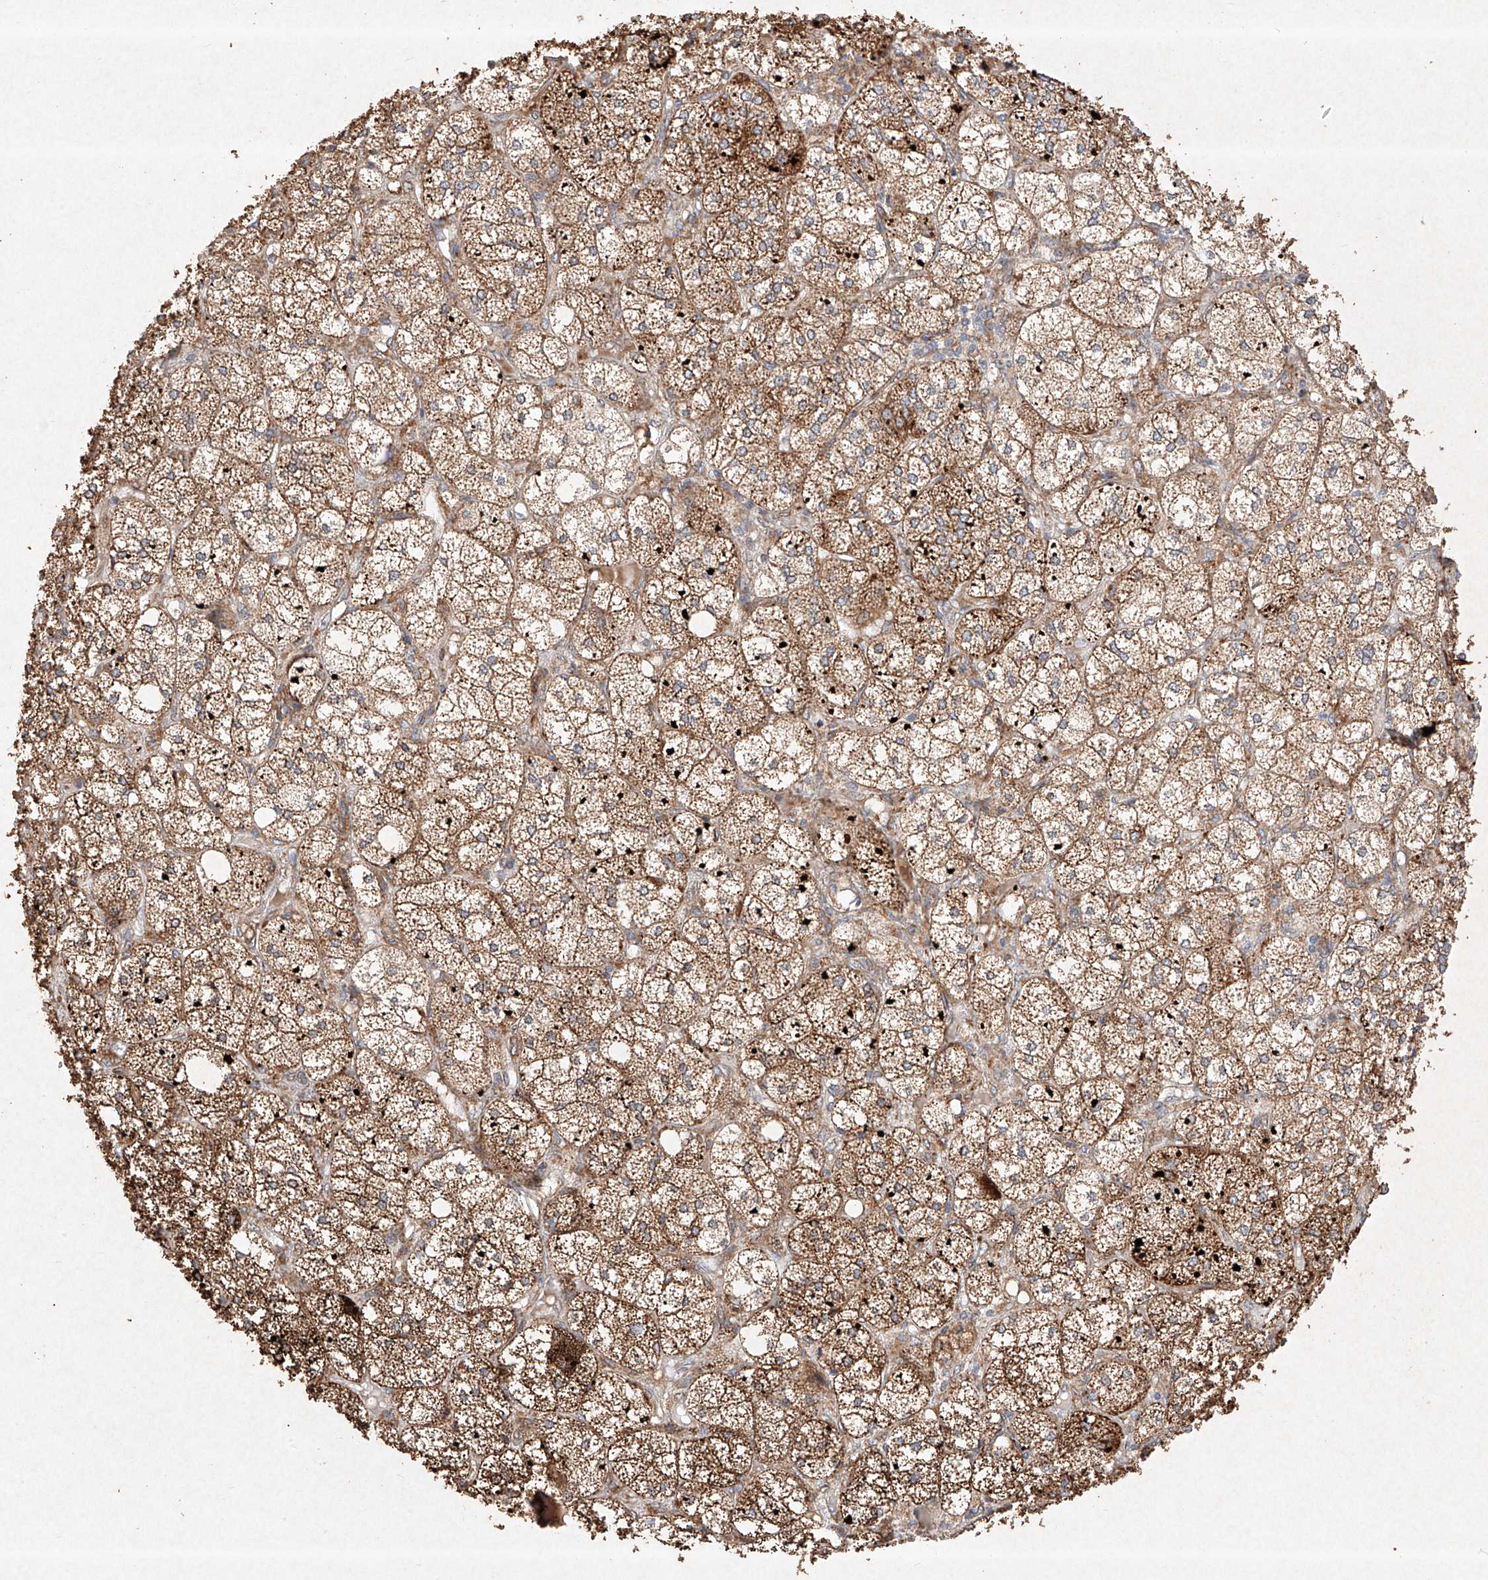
{"staining": {"intensity": "strong", "quantity": ">75%", "location": "cytoplasmic/membranous"}, "tissue": "adrenal gland", "cell_type": "Glandular cells", "image_type": "normal", "snomed": [{"axis": "morphology", "description": "Normal tissue, NOS"}, {"axis": "topography", "description": "Adrenal gland"}], "caption": "Glandular cells reveal high levels of strong cytoplasmic/membranous expression in about >75% of cells in benign human adrenal gland.", "gene": "SEMA3B", "patient": {"sex": "female", "age": 61}}